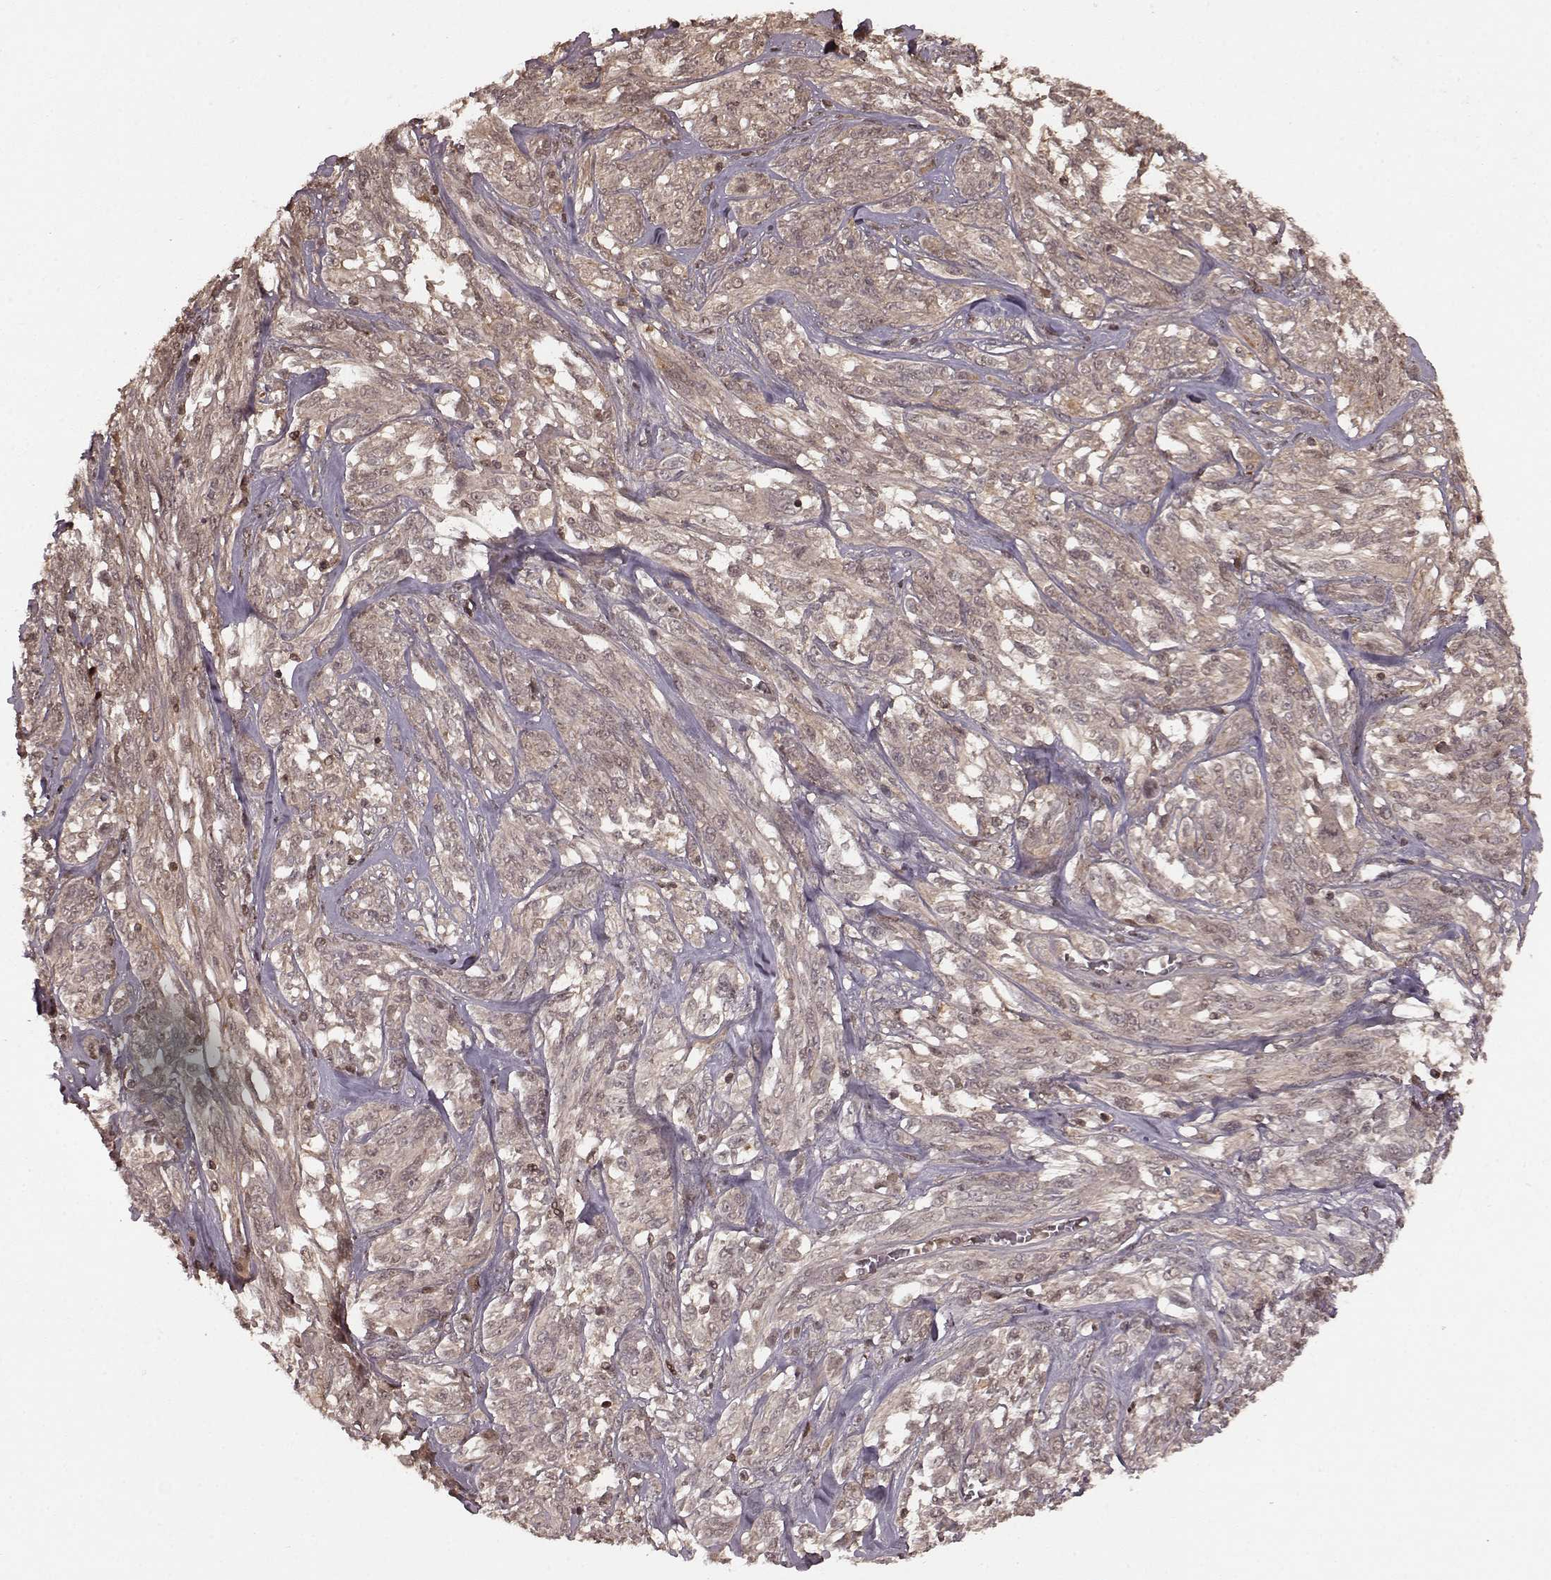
{"staining": {"intensity": "weak", "quantity": "25%-75%", "location": "cytoplasmic/membranous"}, "tissue": "melanoma", "cell_type": "Tumor cells", "image_type": "cancer", "snomed": [{"axis": "morphology", "description": "Malignant melanoma, NOS"}, {"axis": "topography", "description": "Skin"}], "caption": "Immunohistochemical staining of melanoma displays low levels of weak cytoplasmic/membranous protein expression in approximately 25%-75% of tumor cells.", "gene": "GSS", "patient": {"sex": "female", "age": 91}}